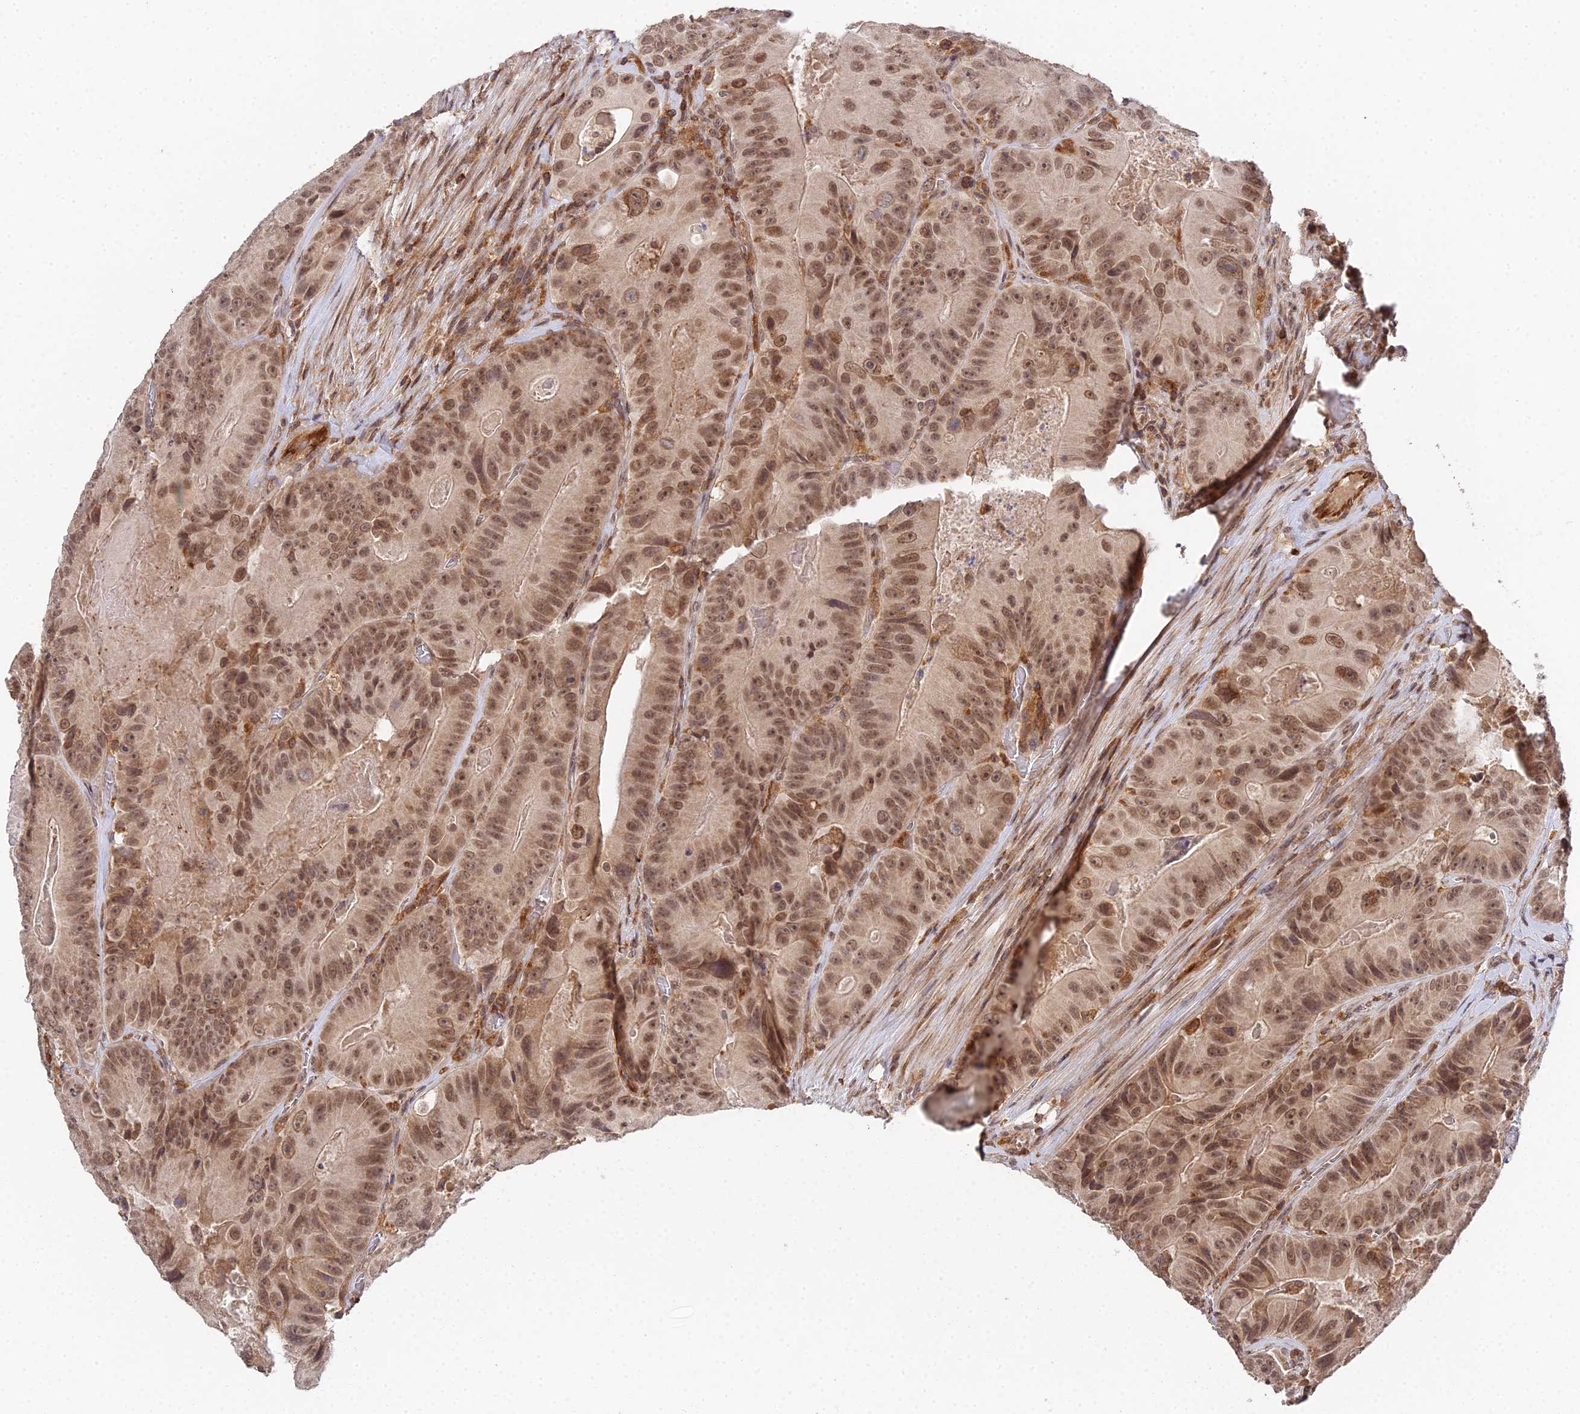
{"staining": {"intensity": "moderate", "quantity": ">75%", "location": "nuclear"}, "tissue": "colorectal cancer", "cell_type": "Tumor cells", "image_type": "cancer", "snomed": [{"axis": "morphology", "description": "Adenocarcinoma, NOS"}, {"axis": "topography", "description": "Colon"}], "caption": "Adenocarcinoma (colorectal) stained for a protein demonstrates moderate nuclear positivity in tumor cells.", "gene": "TPRX1", "patient": {"sex": "female", "age": 86}}